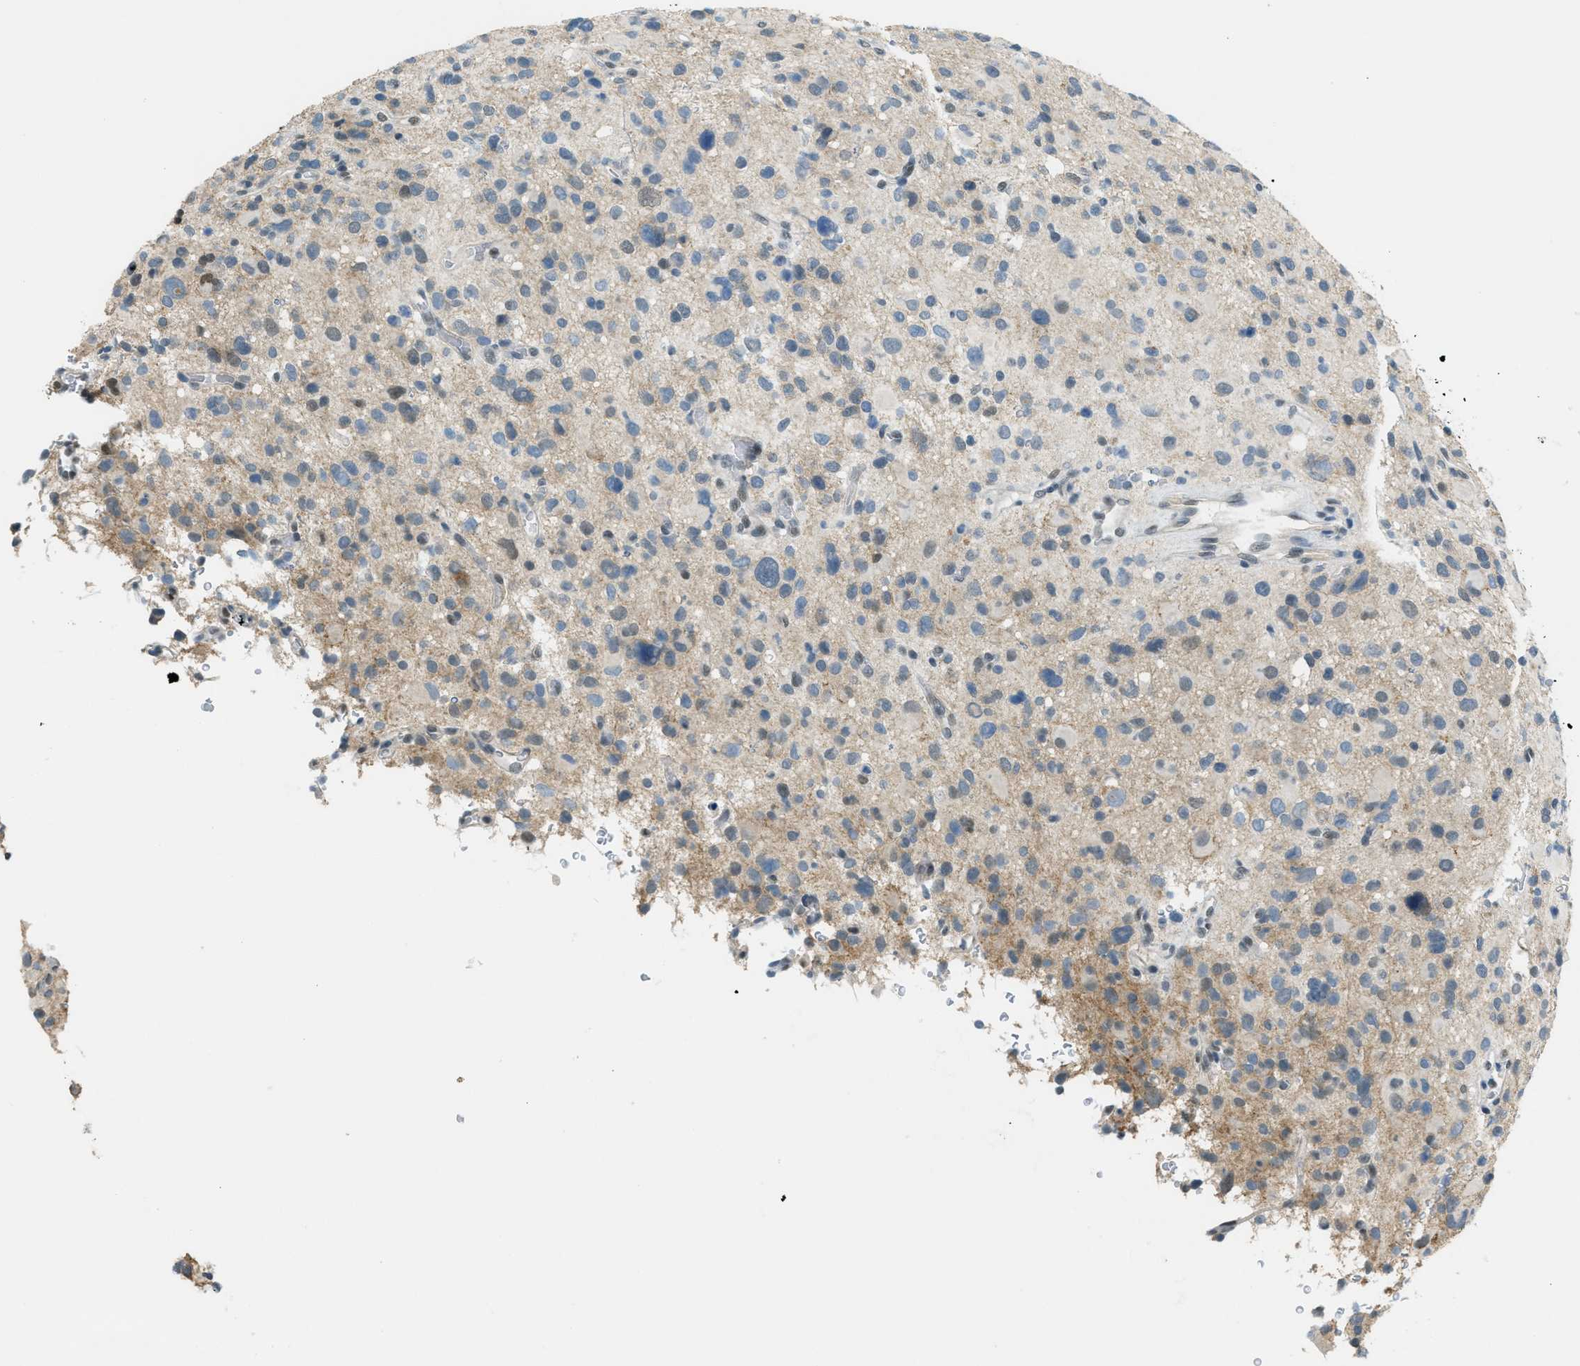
{"staining": {"intensity": "weak", "quantity": "25%-75%", "location": "cytoplasmic/membranous"}, "tissue": "glioma", "cell_type": "Tumor cells", "image_type": "cancer", "snomed": [{"axis": "morphology", "description": "Glioma, malignant, High grade"}, {"axis": "topography", "description": "Brain"}], "caption": "Immunohistochemistry micrograph of malignant glioma (high-grade) stained for a protein (brown), which reveals low levels of weak cytoplasmic/membranous positivity in about 25%-75% of tumor cells.", "gene": "TCF3", "patient": {"sex": "male", "age": 48}}